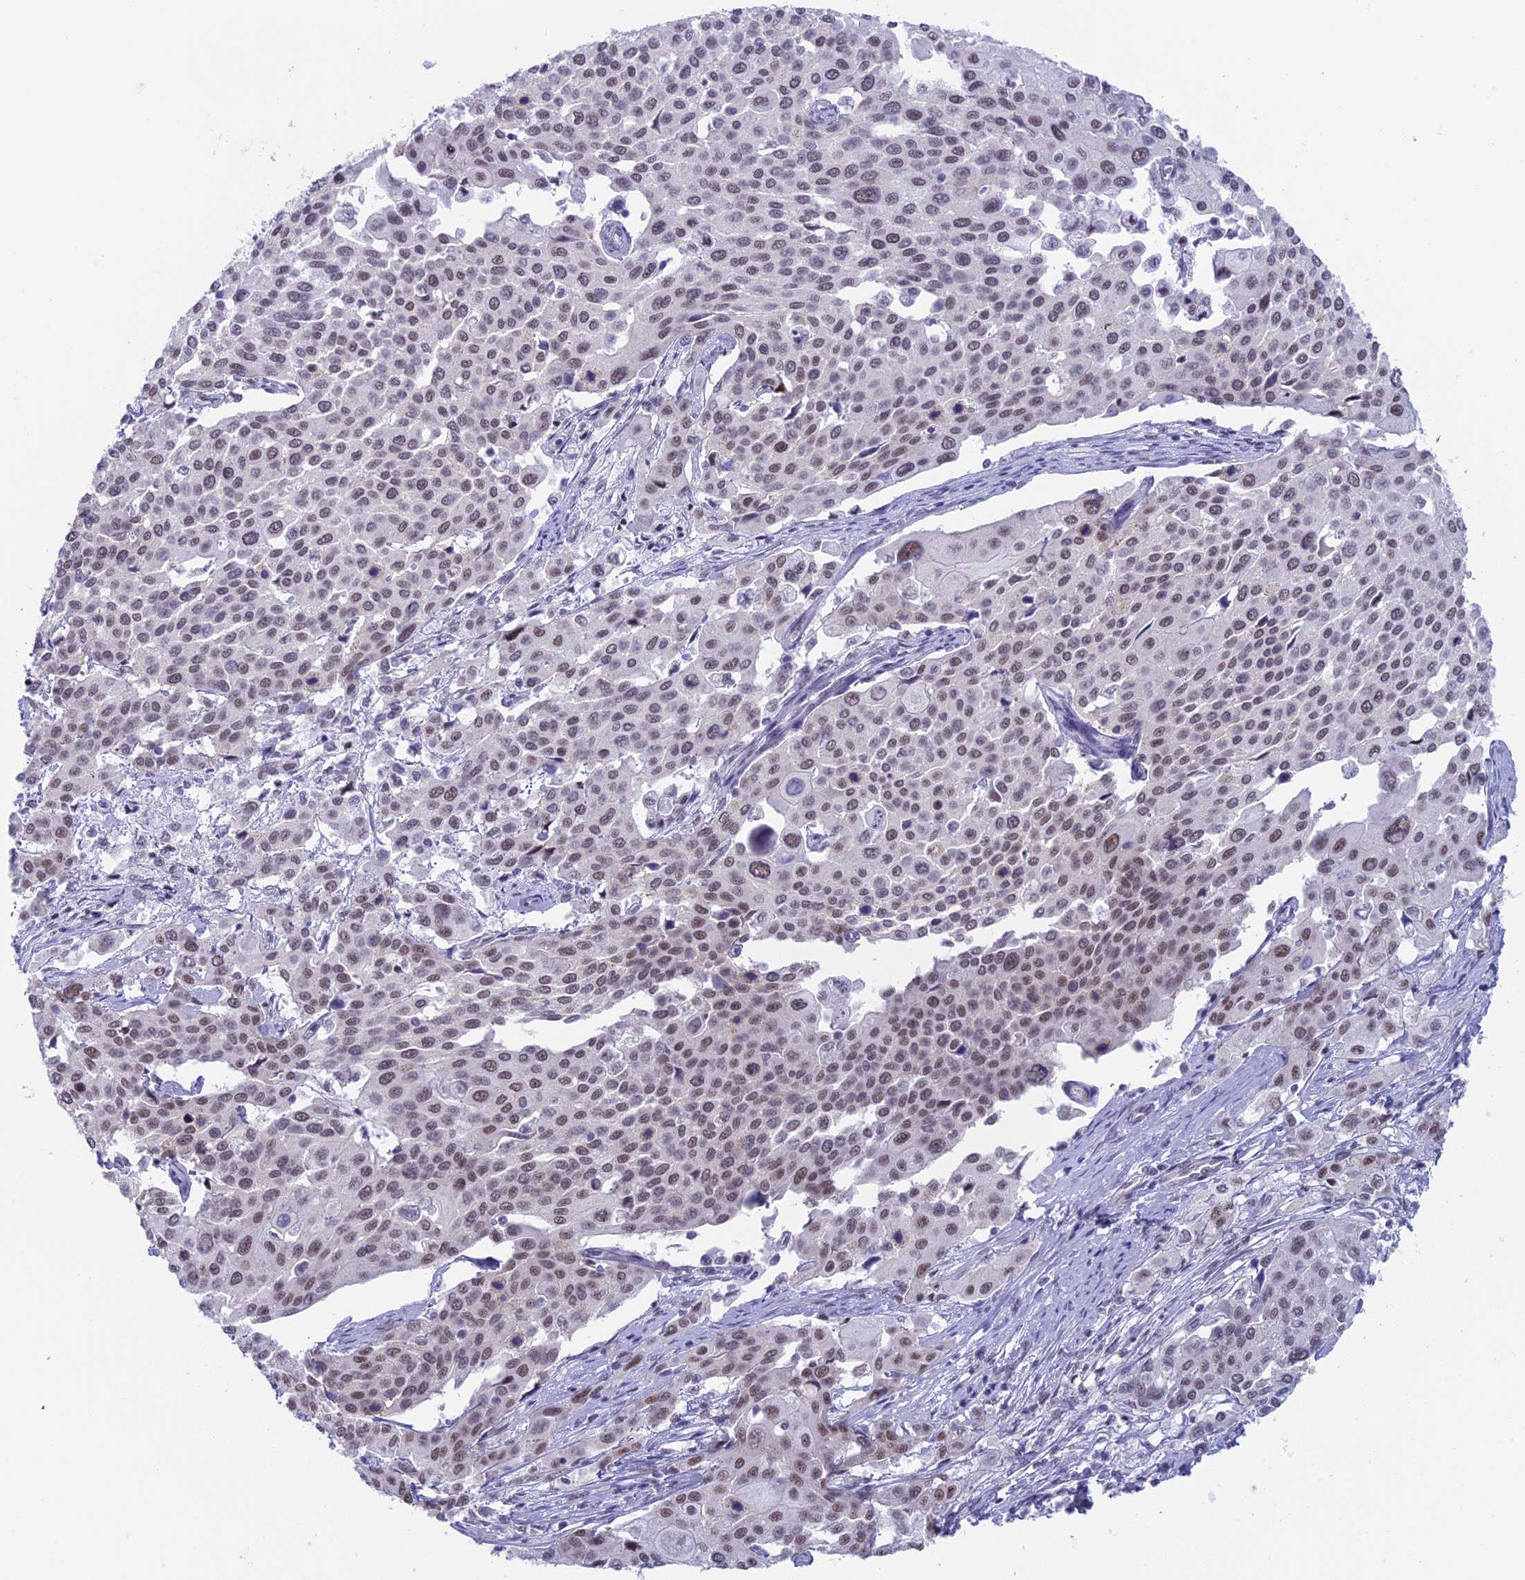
{"staining": {"intensity": "moderate", "quantity": "25%-75%", "location": "nuclear"}, "tissue": "cervical cancer", "cell_type": "Tumor cells", "image_type": "cancer", "snomed": [{"axis": "morphology", "description": "Squamous cell carcinoma, NOS"}, {"axis": "topography", "description": "Cervix"}], "caption": "Moderate nuclear expression is appreciated in about 25%-75% of tumor cells in cervical cancer (squamous cell carcinoma). (IHC, brightfield microscopy, high magnification).", "gene": "SRSF5", "patient": {"sex": "female", "age": 44}}